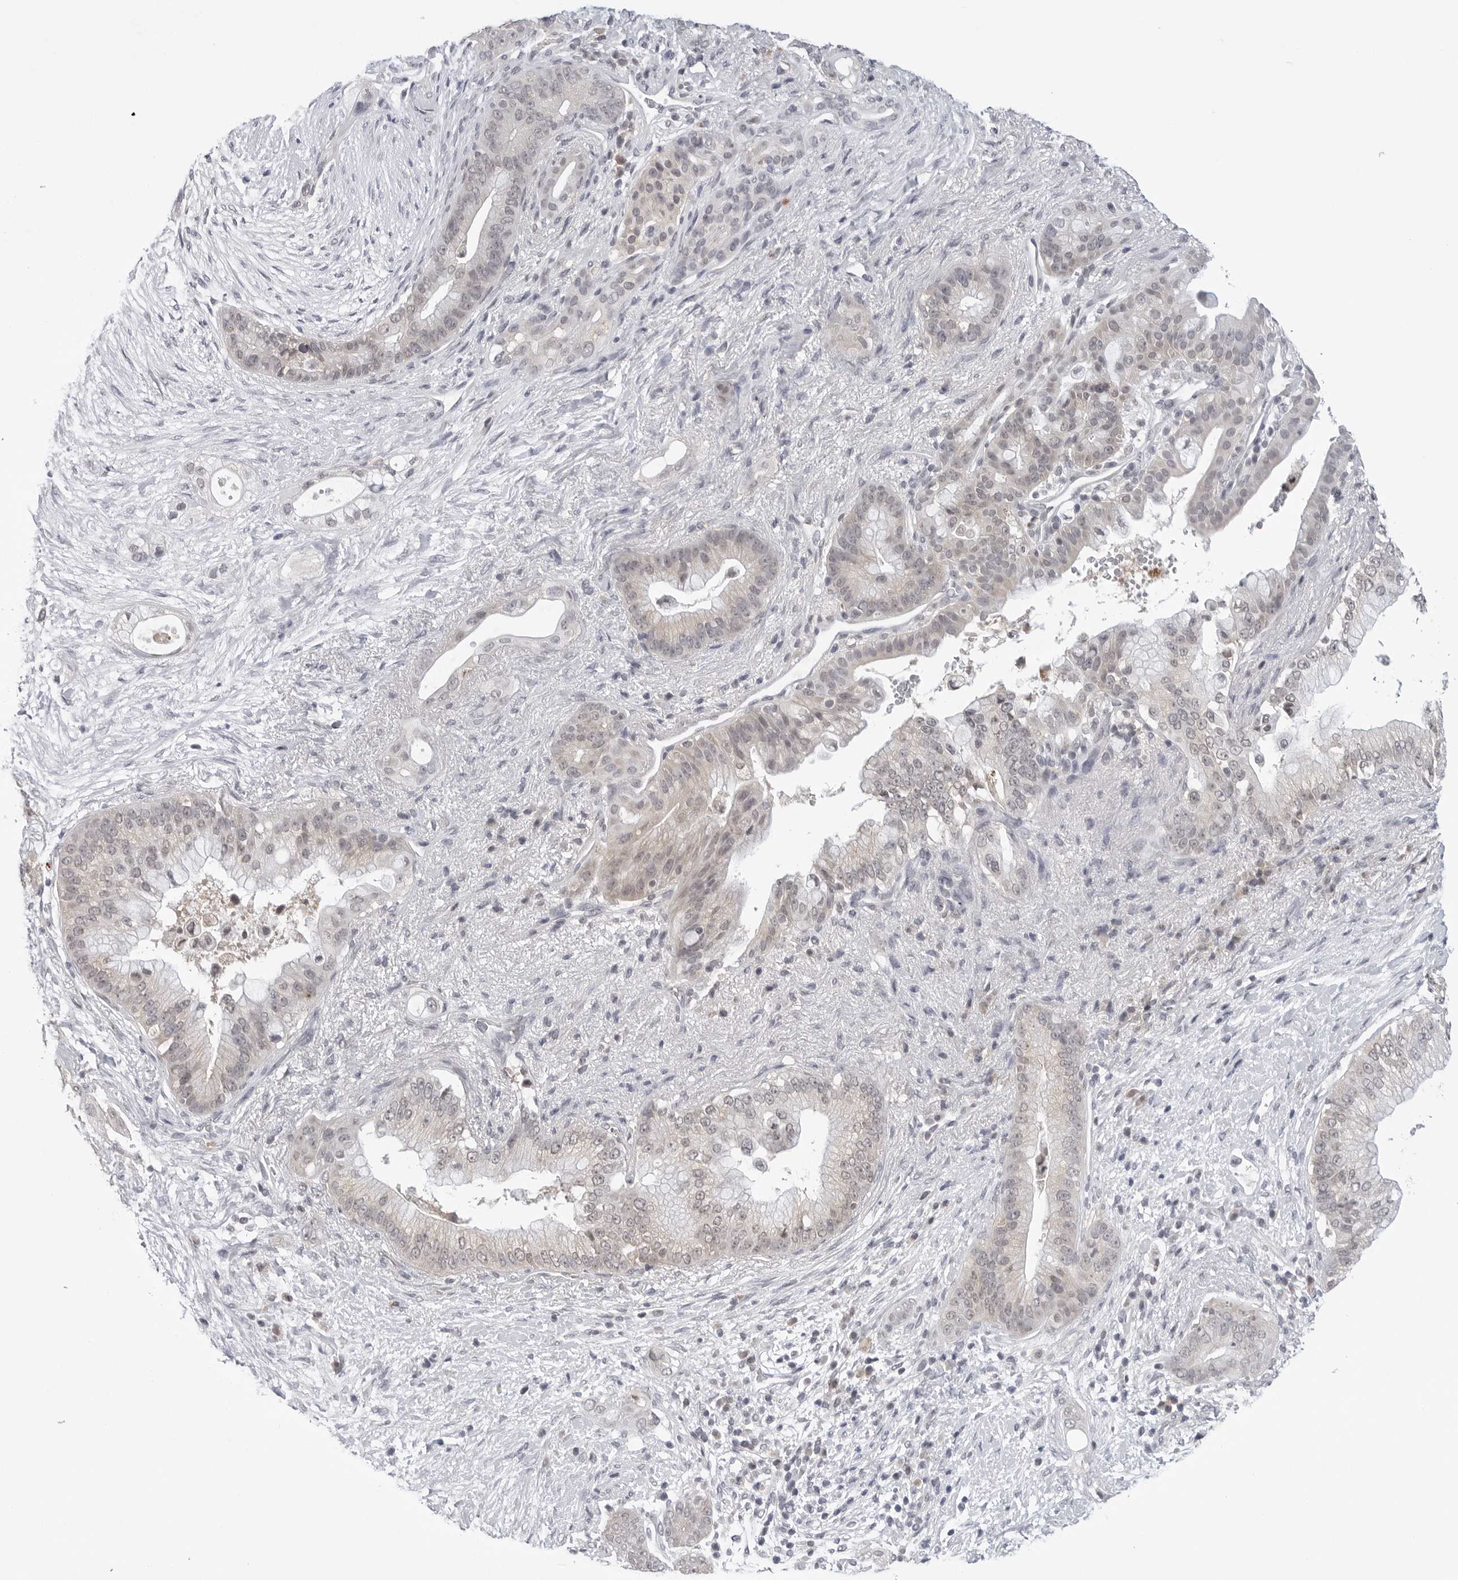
{"staining": {"intensity": "negative", "quantity": "none", "location": "none"}, "tissue": "pancreatic cancer", "cell_type": "Tumor cells", "image_type": "cancer", "snomed": [{"axis": "morphology", "description": "Adenocarcinoma, NOS"}, {"axis": "topography", "description": "Pancreas"}], "caption": "High magnification brightfield microscopy of pancreatic adenocarcinoma stained with DAB (3,3'-diaminobenzidine) (brown) and counterstained with hematoxylin (blue): tumor cells show no significant positivity.", "gene": "CDK20", "patient": {"sex": "male", "age": 53}}